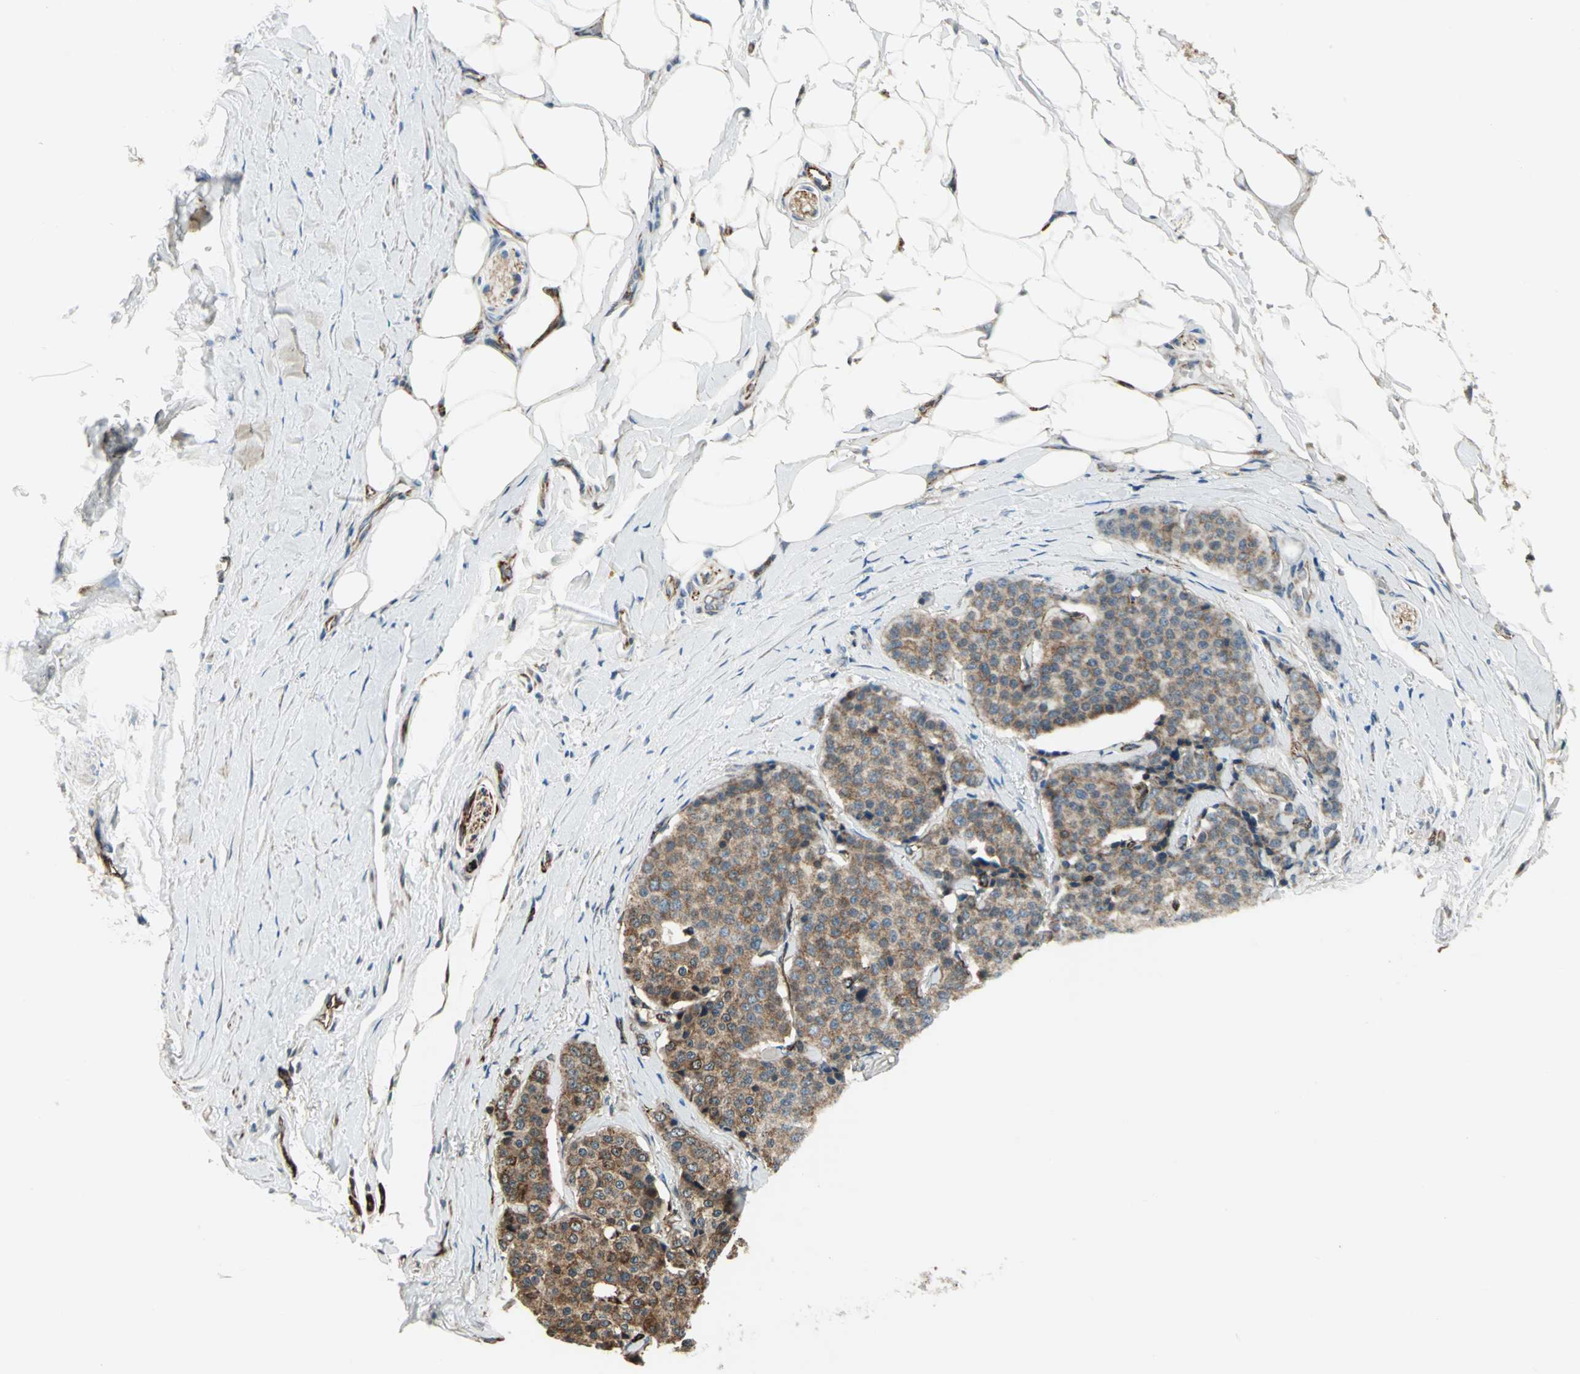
{"staining": {"intensity": "moderate", "quantity": ">75%", "location": "cytoplasmic/membranous"}, "tissue": "carcinoid", "cell_type": "Tumor cells", "image_type": "cancer", "snomed": [{"axis": "morphology", "description": "Carcinoid, malignant, NOS"}, {"axis": "topography", "description": "Colon"}], "caption": "A medium amount of moderate cytoplasmic/membranous positivity is present in about >75% of tumor cells in carcinoid tissue. Nuclei are stained in blue.", "gene": "EXD2", "patient": {"sex": "female", "age": 61}}